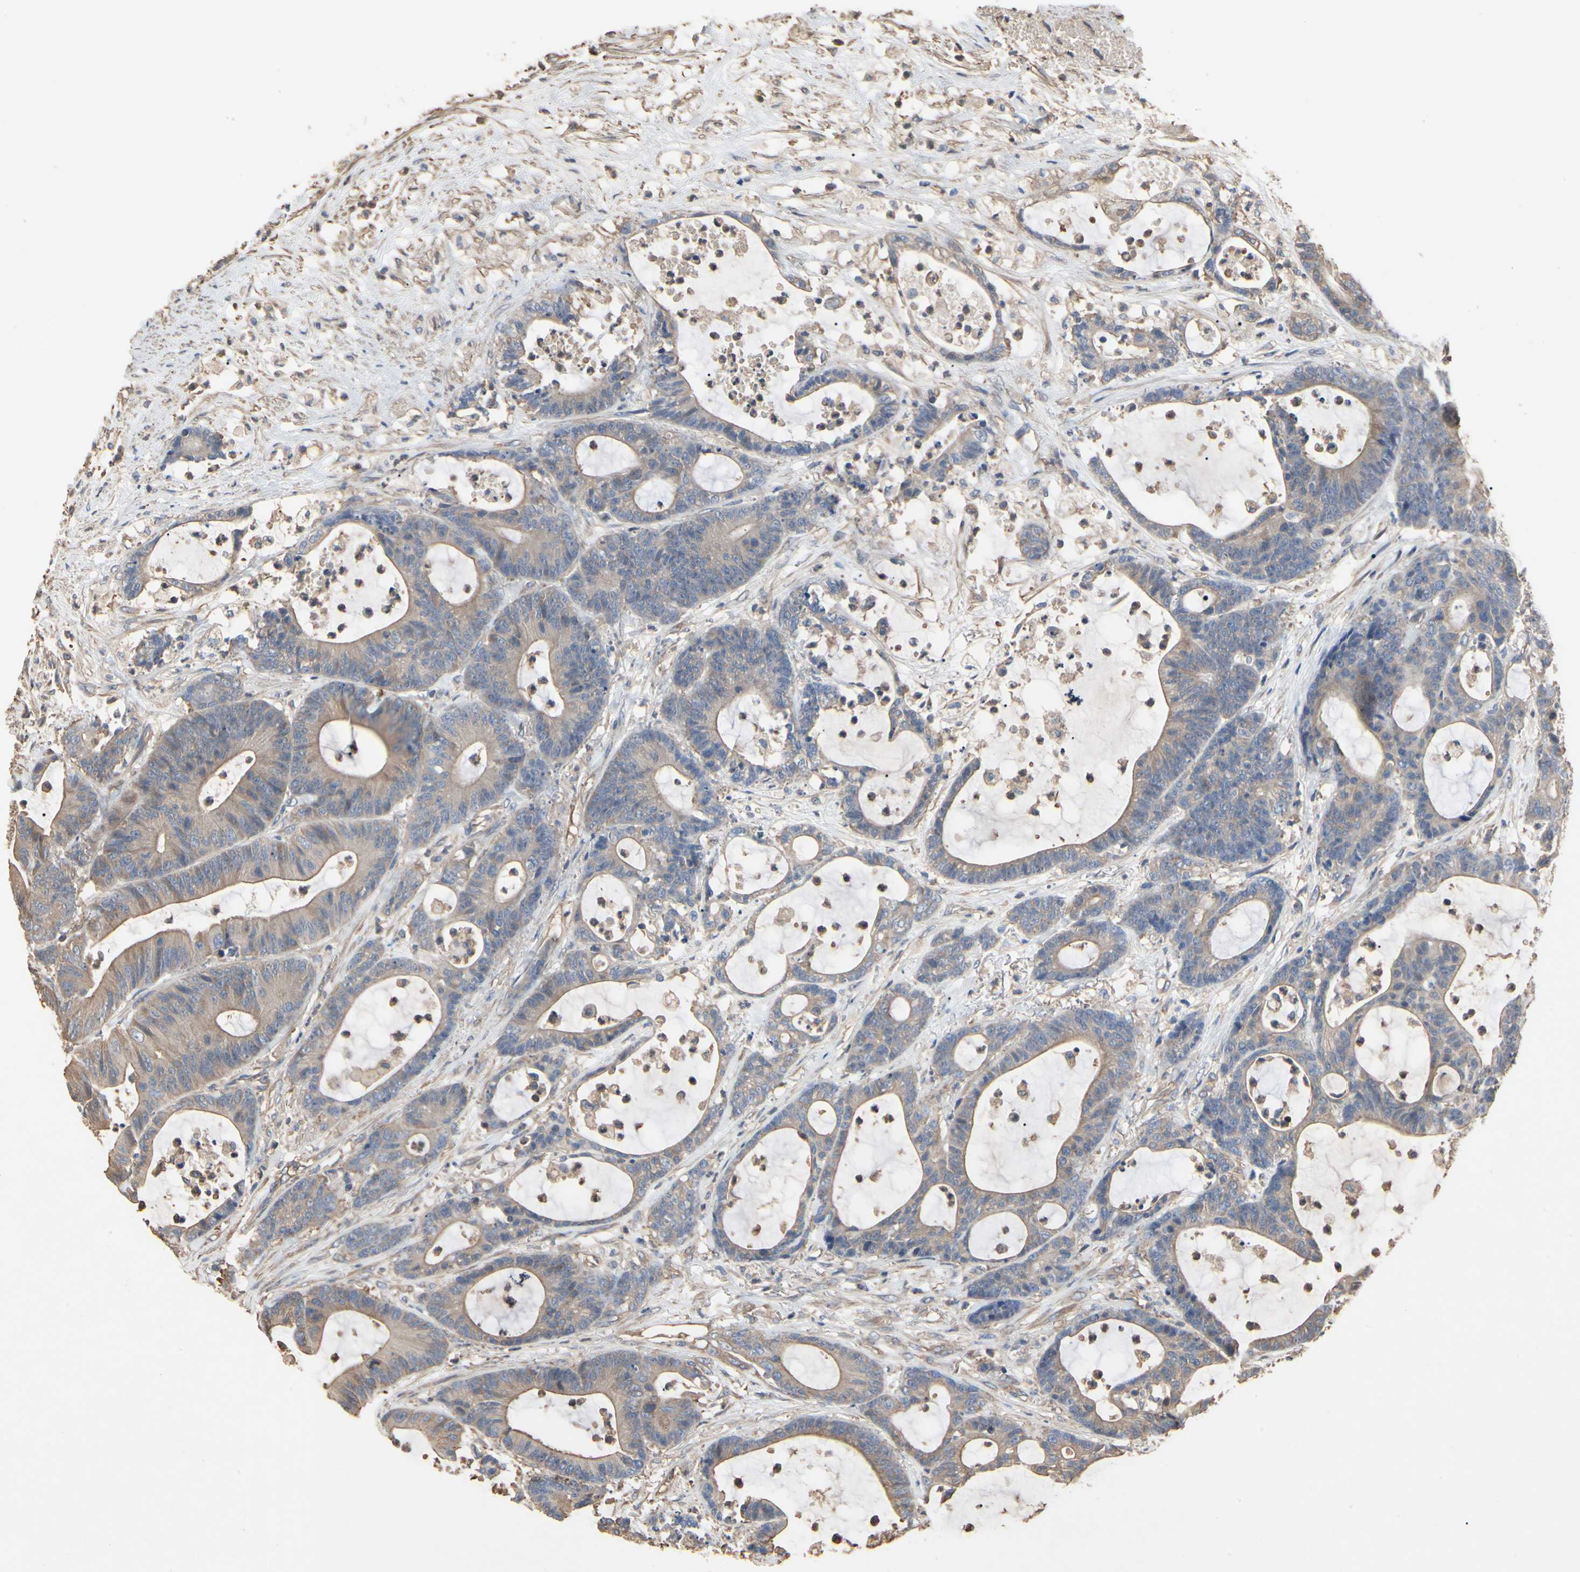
{"staining": {"intensity": "moderate", "quantity": ">75%", "location": "cytoplasmic/membranous"}, "tissue": "colorectal cancer", "cell_type": "Tumor cells", "image_type": "cancer", "snomed": [{"axis": "morphology", "description": "Adenocarcinoma, NOS"}, {"axis": "topography", "description": "Colon"}], "caption": "Tumor cells reveal moderate cytoplasmic/membranous positivity in about >75% of cells in colorectal adenocarcinoma. The staining was performed using DAB to visualize the protein expression in brown, while the nuclei were stained in blue with hematoxylin (Magnification: 20x).", "gene": "PDZK1", "patient": {"sex": "female", "age": 84}}